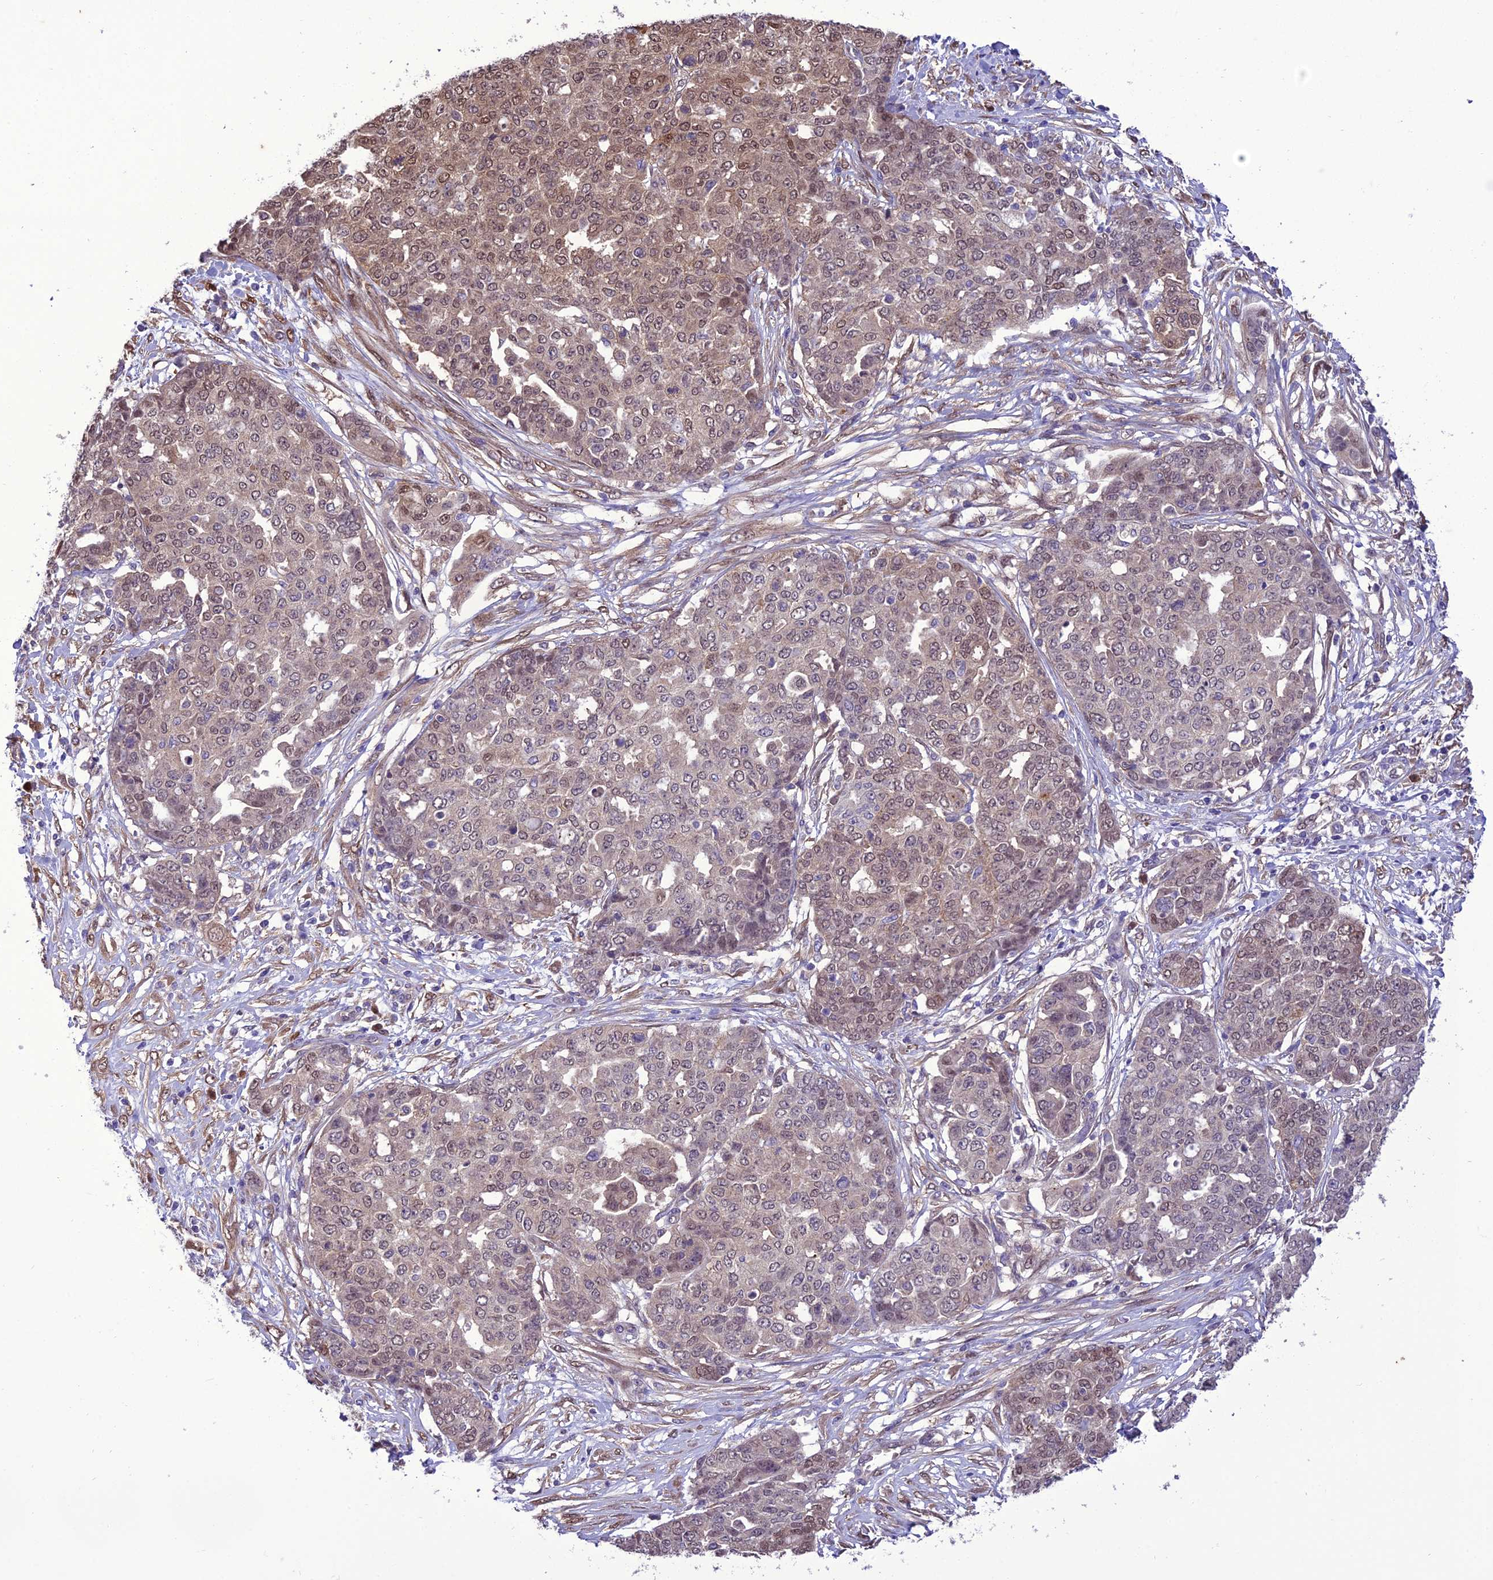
{"staining": {"intensity": "weak", "quantity": ">75%", "location": "cytoplasmic/membranous,nuclear"}, "tissue": "ovarian cancer", "cell_type": "Tumor cells", "image_type": "cancer", "snomed": [{"axis": "morphology", "description": "Cystadenocarcinoma, serous, NOS"}, {"axis": "topography", "description": "Soft tissue"}, {"axis": "topography", "description": "Ovary"}], "caption": "Brown immunohistochemical staining in human ovarian serous cystadenocarcinoma shows weak cytoplasmic/membranous and nuclear staining in about >75% of tumor cells. The staining was performed using DAB (3,3'-diaminobenzidine) to visualize the protein expression in brown, while the nuclei were stained in blue with hematoxylin (Magnification: 20x).", "gene": "BORCS6", "patient": {"sex": "female", "age": 57}}